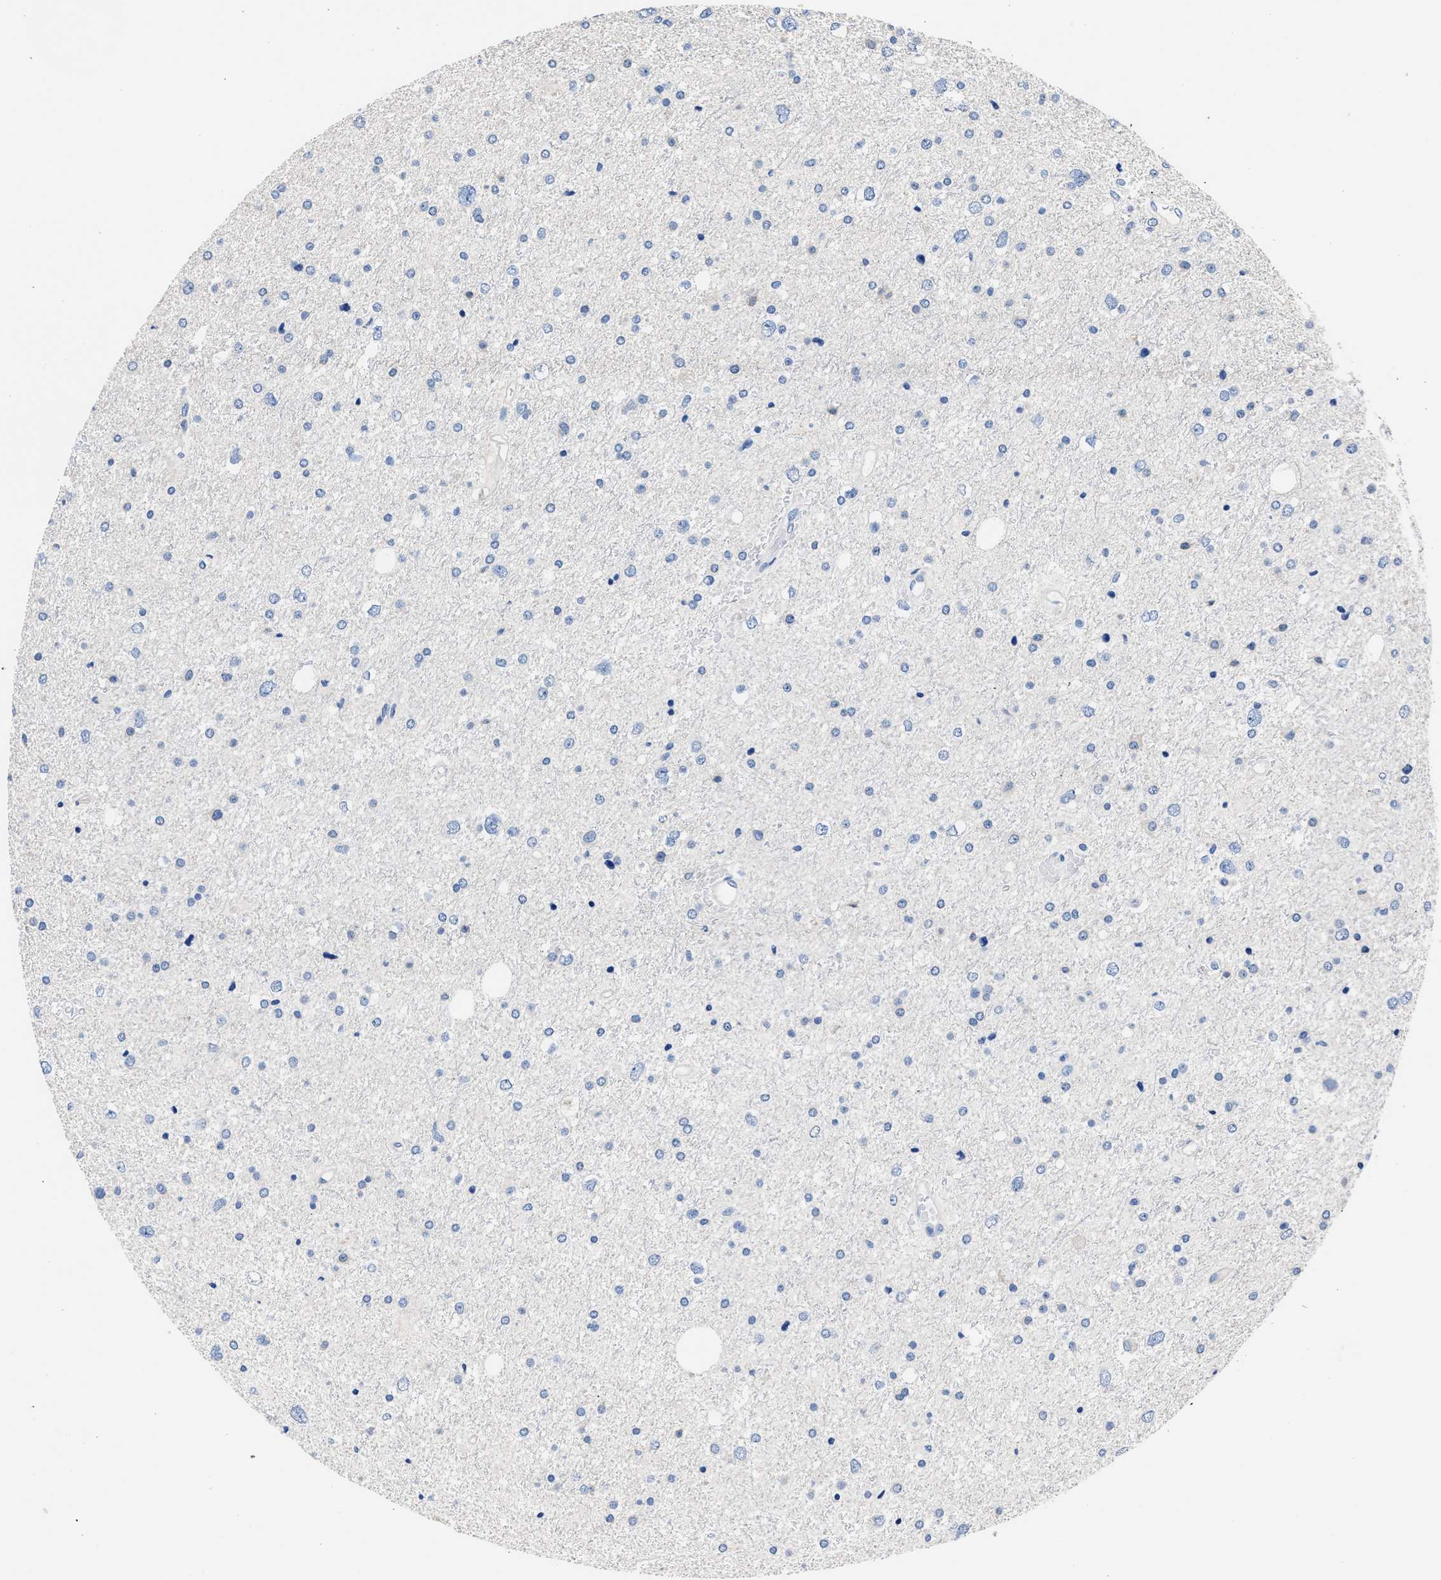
{"staining": {"intensity": "negative", "quantity": "none", "location": "none"}, "tissue": "glioma", "cell_type": "Tumor cells", "image_type": "cancer", "snomed": [{"axis": "morphology", "description": "Glioma, malignant, Low grade"}, {"axis": "topography", "description": "Brain"}], "caption": "Immunohistochemical staining of human malignant low-grade glioma shows no significant positivity in tumor cells.", "gene": "GSTM1", "patient": {"sex": "female", "age": 37}}